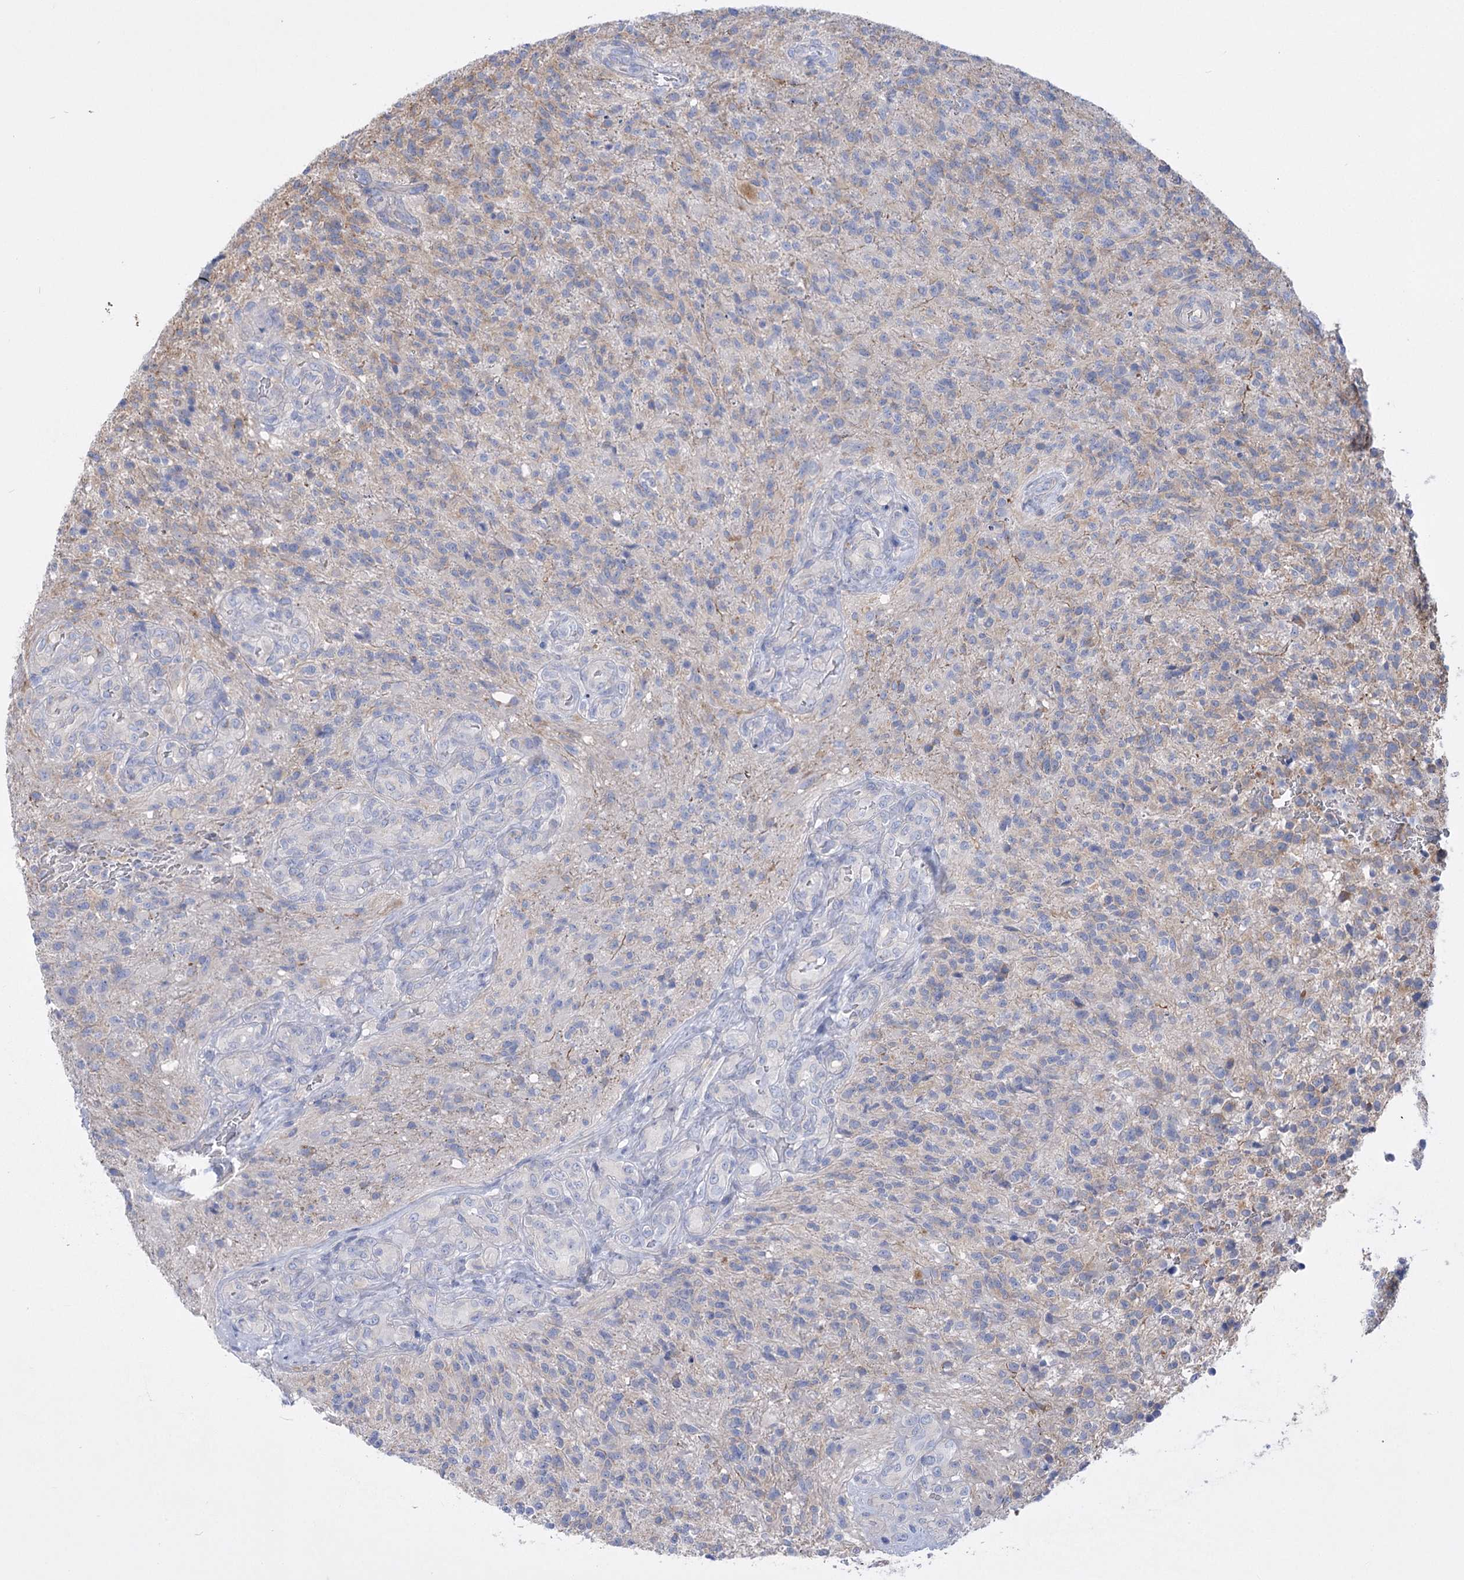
{"staining": {"intensity": "negative", "quantity": "none", "location": "none"}, "tissue": "glioma", "cell_type": "Tumor cells", "image_type": "cancer", "snomed": [{"axis": "morphology", "description": "Glioma, malignant, High grade"}, {"axis": "topography", "description": "Brain"}], "caption": "High-grade glioma (malignant) was stained to show a protein in brown. There is no significant positivity in tumor cells.", "gene": "LRRC34", "patient": {"sex": "male", "age": 56}}